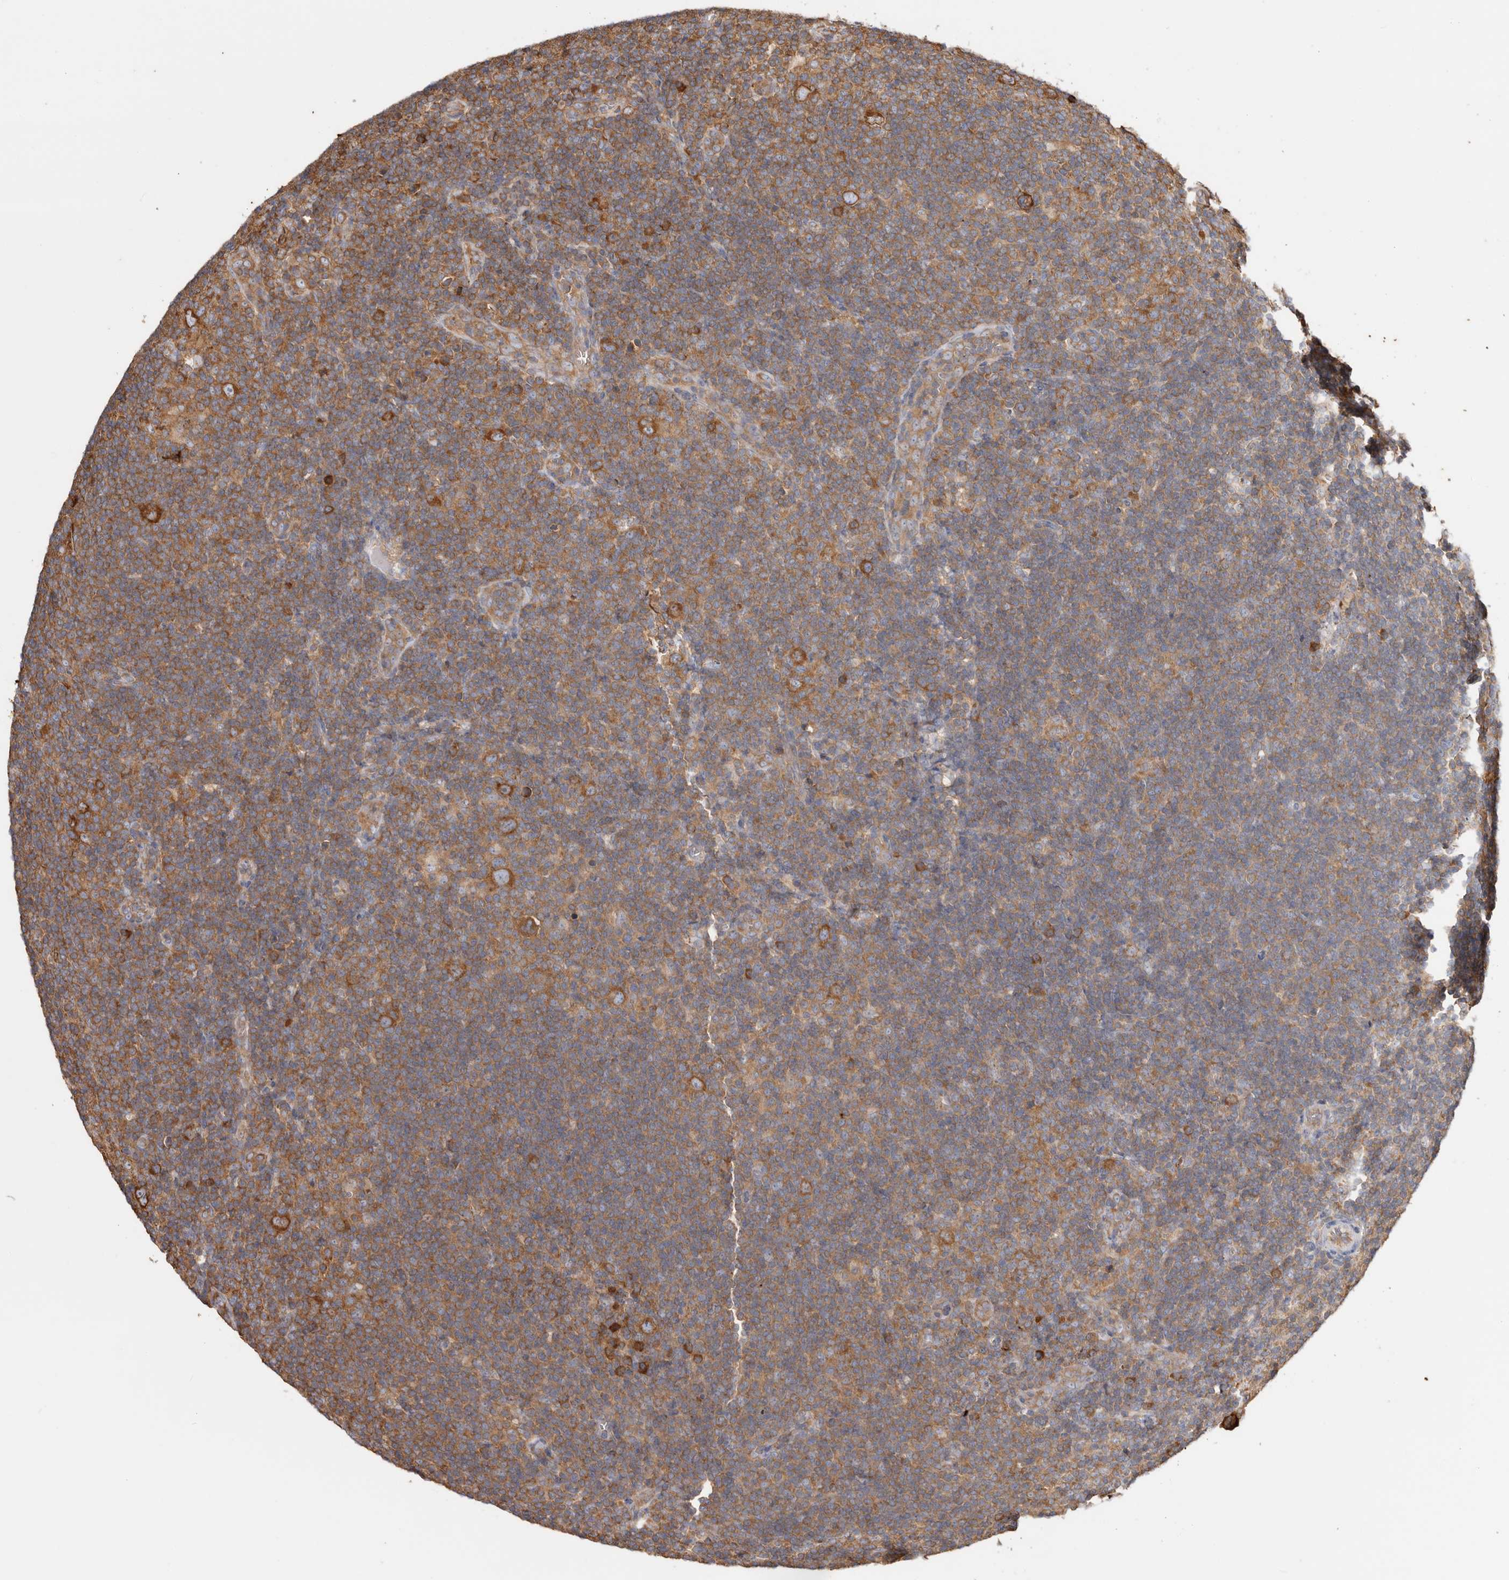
{"staining": {"intensity": "strong", "quantity": ">75%", "location": "cytoplasmic/membranous"}, "tissue": "lymphoma", "cell_type": "Tumor cells", "image_type": "cancer", "snomed": [{"axis": "morphology", "description": "Hodgkin's disease, NOS"}, {"axis": "topography", "description": "Lymph node"}], "caption": "Protein staining displays strong cytoplasmic/membranous expression in about >75% of tumor cells in lymphoma.", "gene": "EPRS1", "patient": {"sex": "female", "age": 57}}